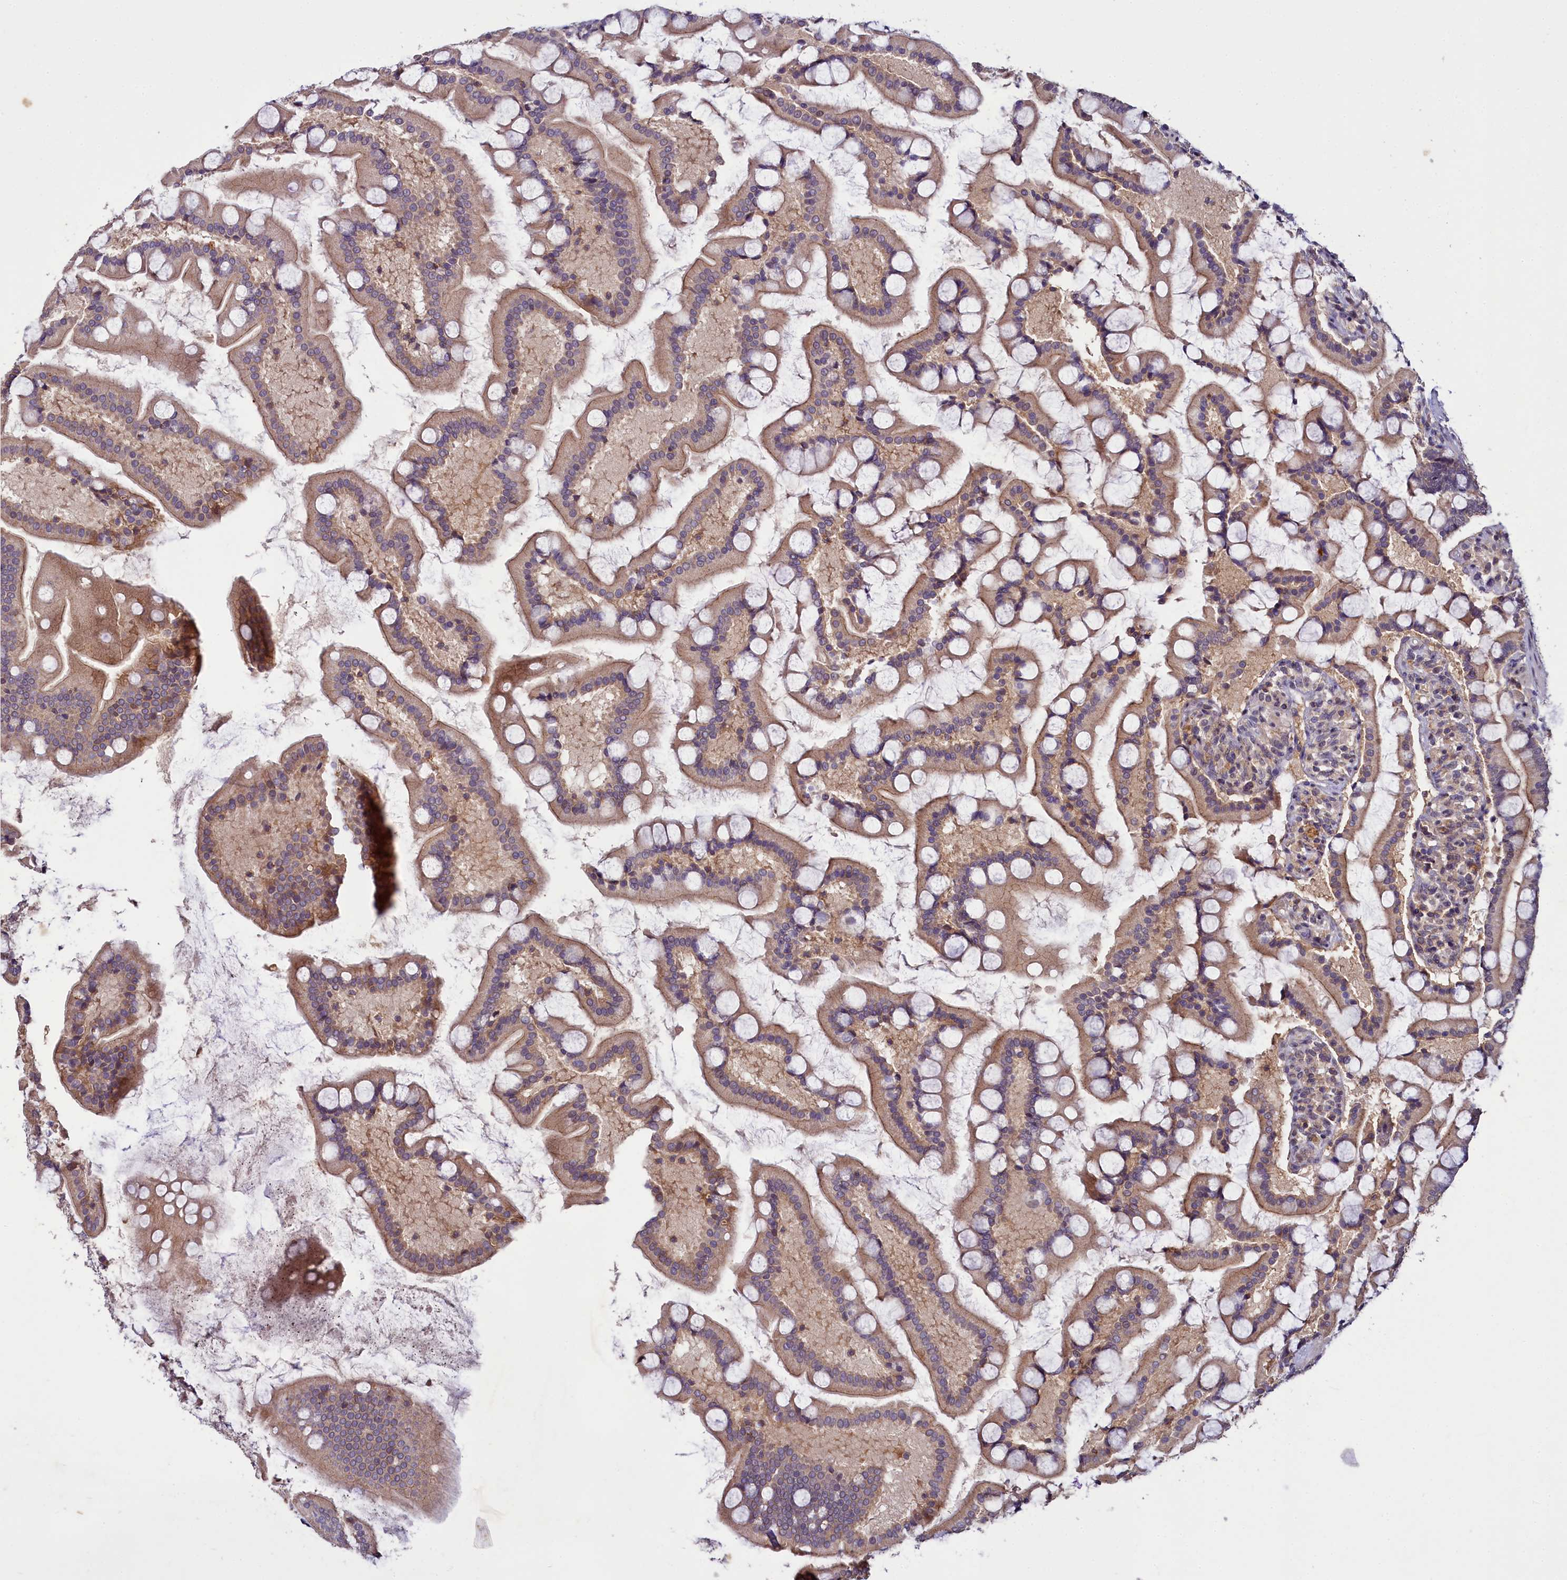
{"staining": {"intensity": "moderate", "quantity": ">75%", "location": "cytoplasmic/membranous"}, "tissue": "small intestine", "cell_type": "Glandular cells", "image_type": "normal", "snomed": [{"axis": "morphology", "description": "Normal tissue, NOS"}, {"axis": "topography", "description": "Small intestine"}], "caption": "The photomicrograph shows a brown stain indicating the presence of a protein in the cytoplasmic/membranous of glandular cells in small intestine. (DAB = brown stain, brightfield microscopy at high magnification).", "gene": "TMEM39A", "patient": {"sex": "male", "age": 41}}